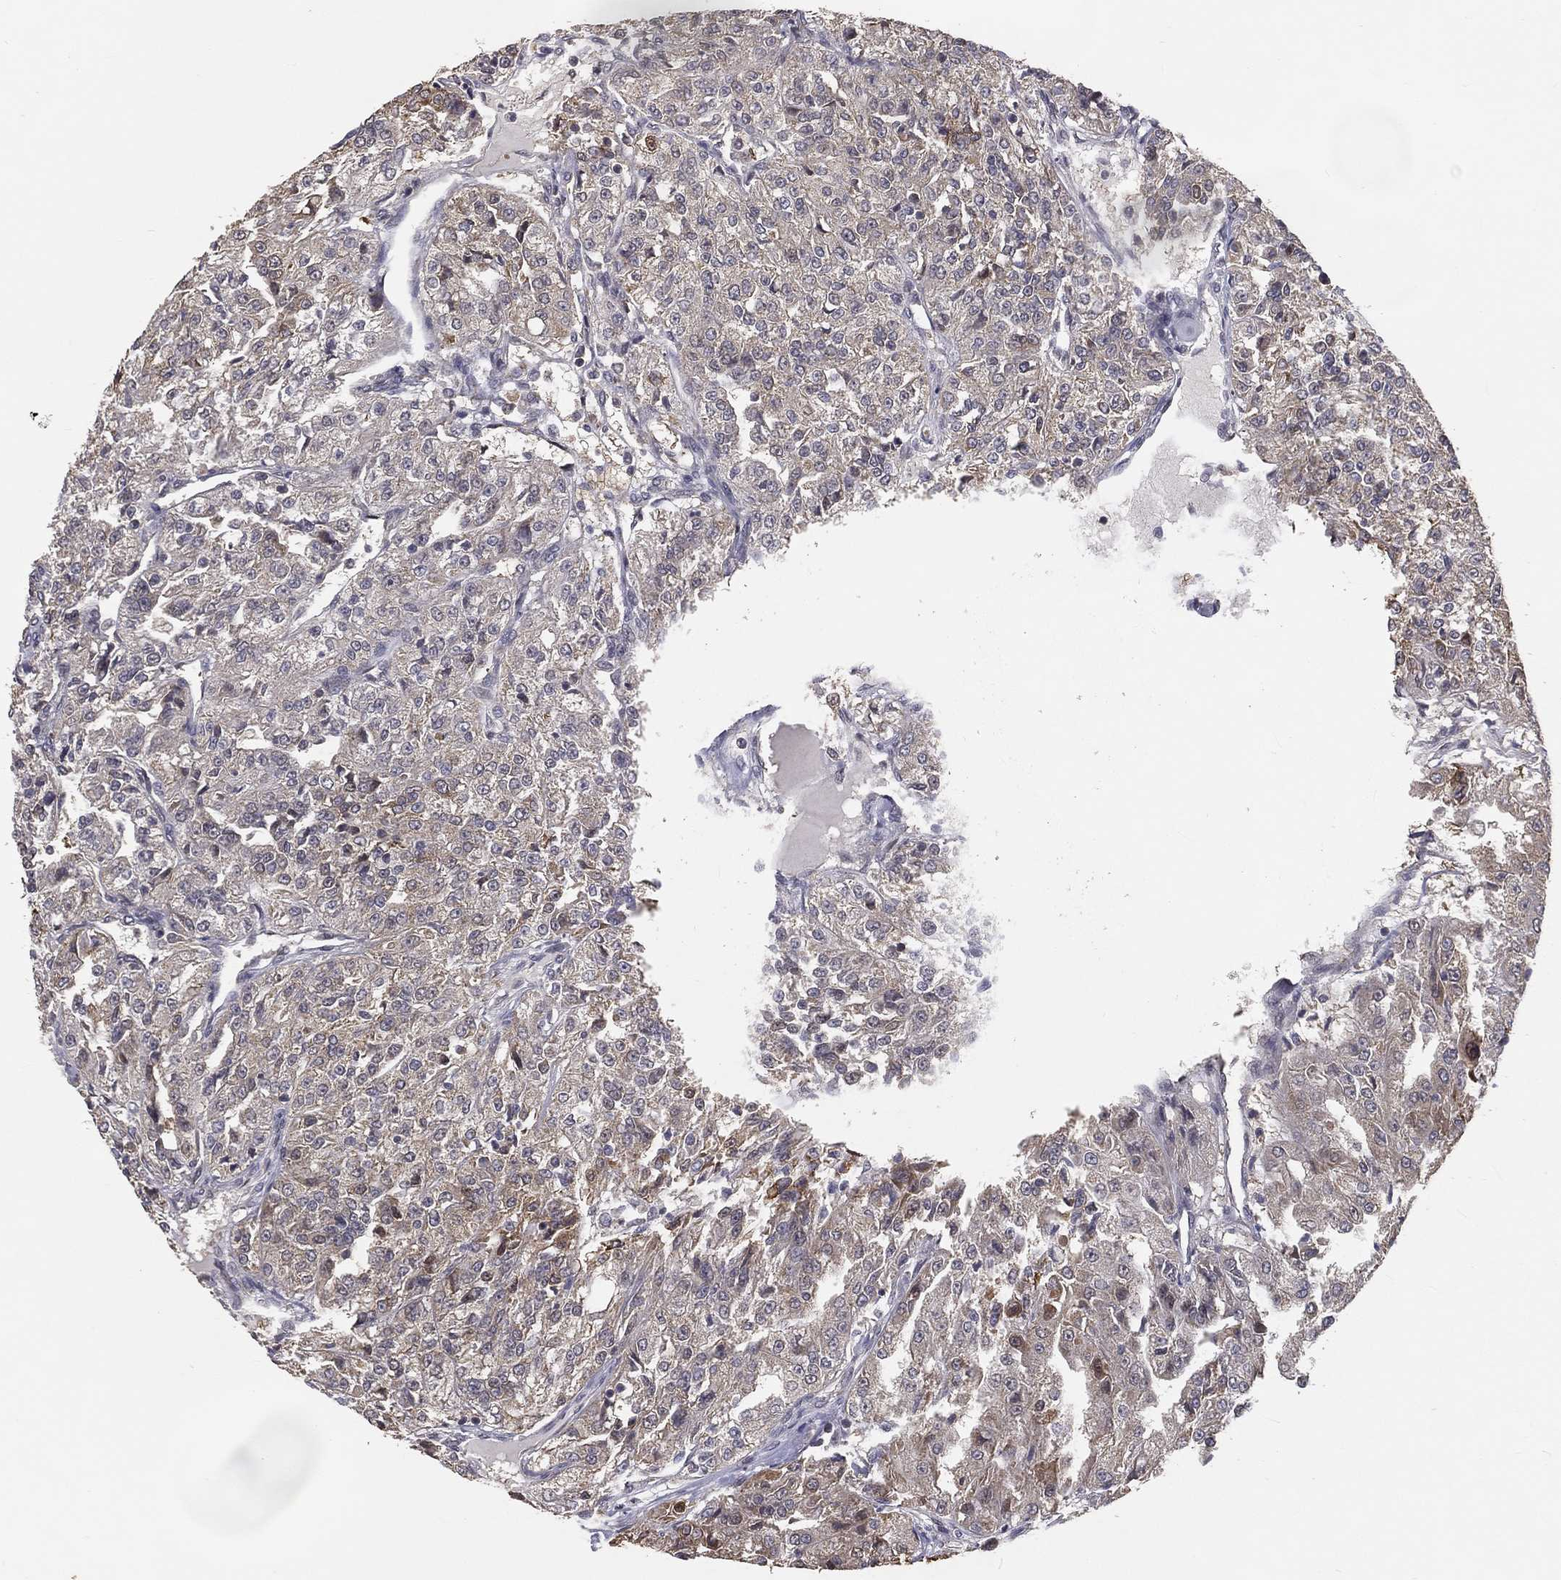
{"staining": {"intensity": "negative", "quantity": "none", "location": "none"}, "tissue": "renal cancer", "cell_type": "Tumor cells", "image_type": "cancer", "snomed": [{"axis": "morphology", "description": "Adenocarcinoma, NOS"}, {"axis": "topography", "description": "Kidney"}], "caption": "An IHC photomicrograph of renal cancer is shown. There is no staining in tumor cells of renal cancer.", "gene": "MRPL46", "patient": {"sex": "female", "age": 63}}